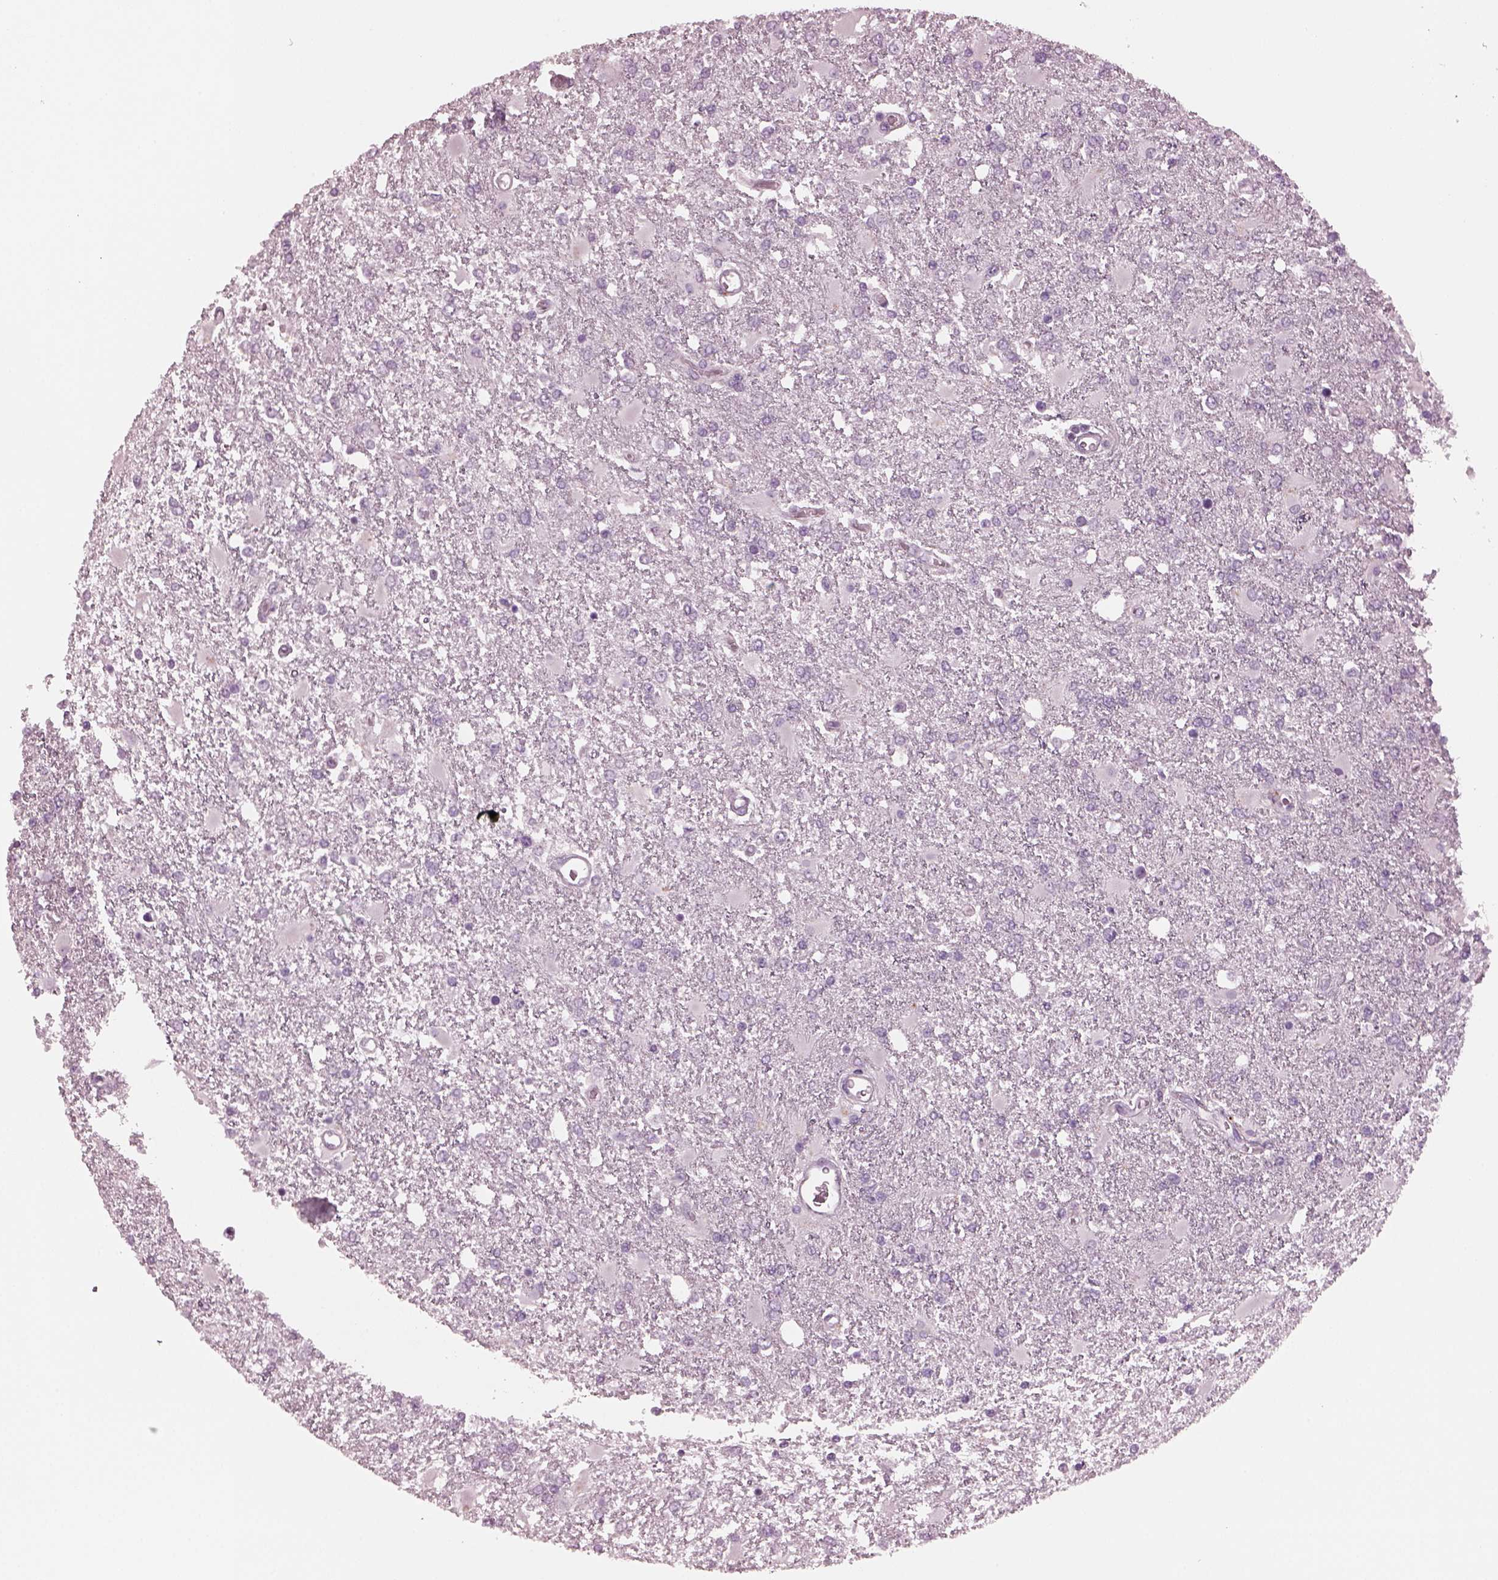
{"staining": {"intensity": "negative", "quantity": "none", "location": "none"}, "tissue": "glioma", "cell_type": "Tumor cells", "image_type": "cancer", "snomed": [{"axis": "morphology", "description": "Glioma, malignant, High grade"}, {"axis": "topography", "description": "Cerebral cortex"}], "caption": "Malignant glioma (high-grade) stained for a protein using immunohistochemistry (IHC) demonstrates no staining tumor cells.", "gene": "SLAMF8", "patient": {"sex": "male", "age": 79}}